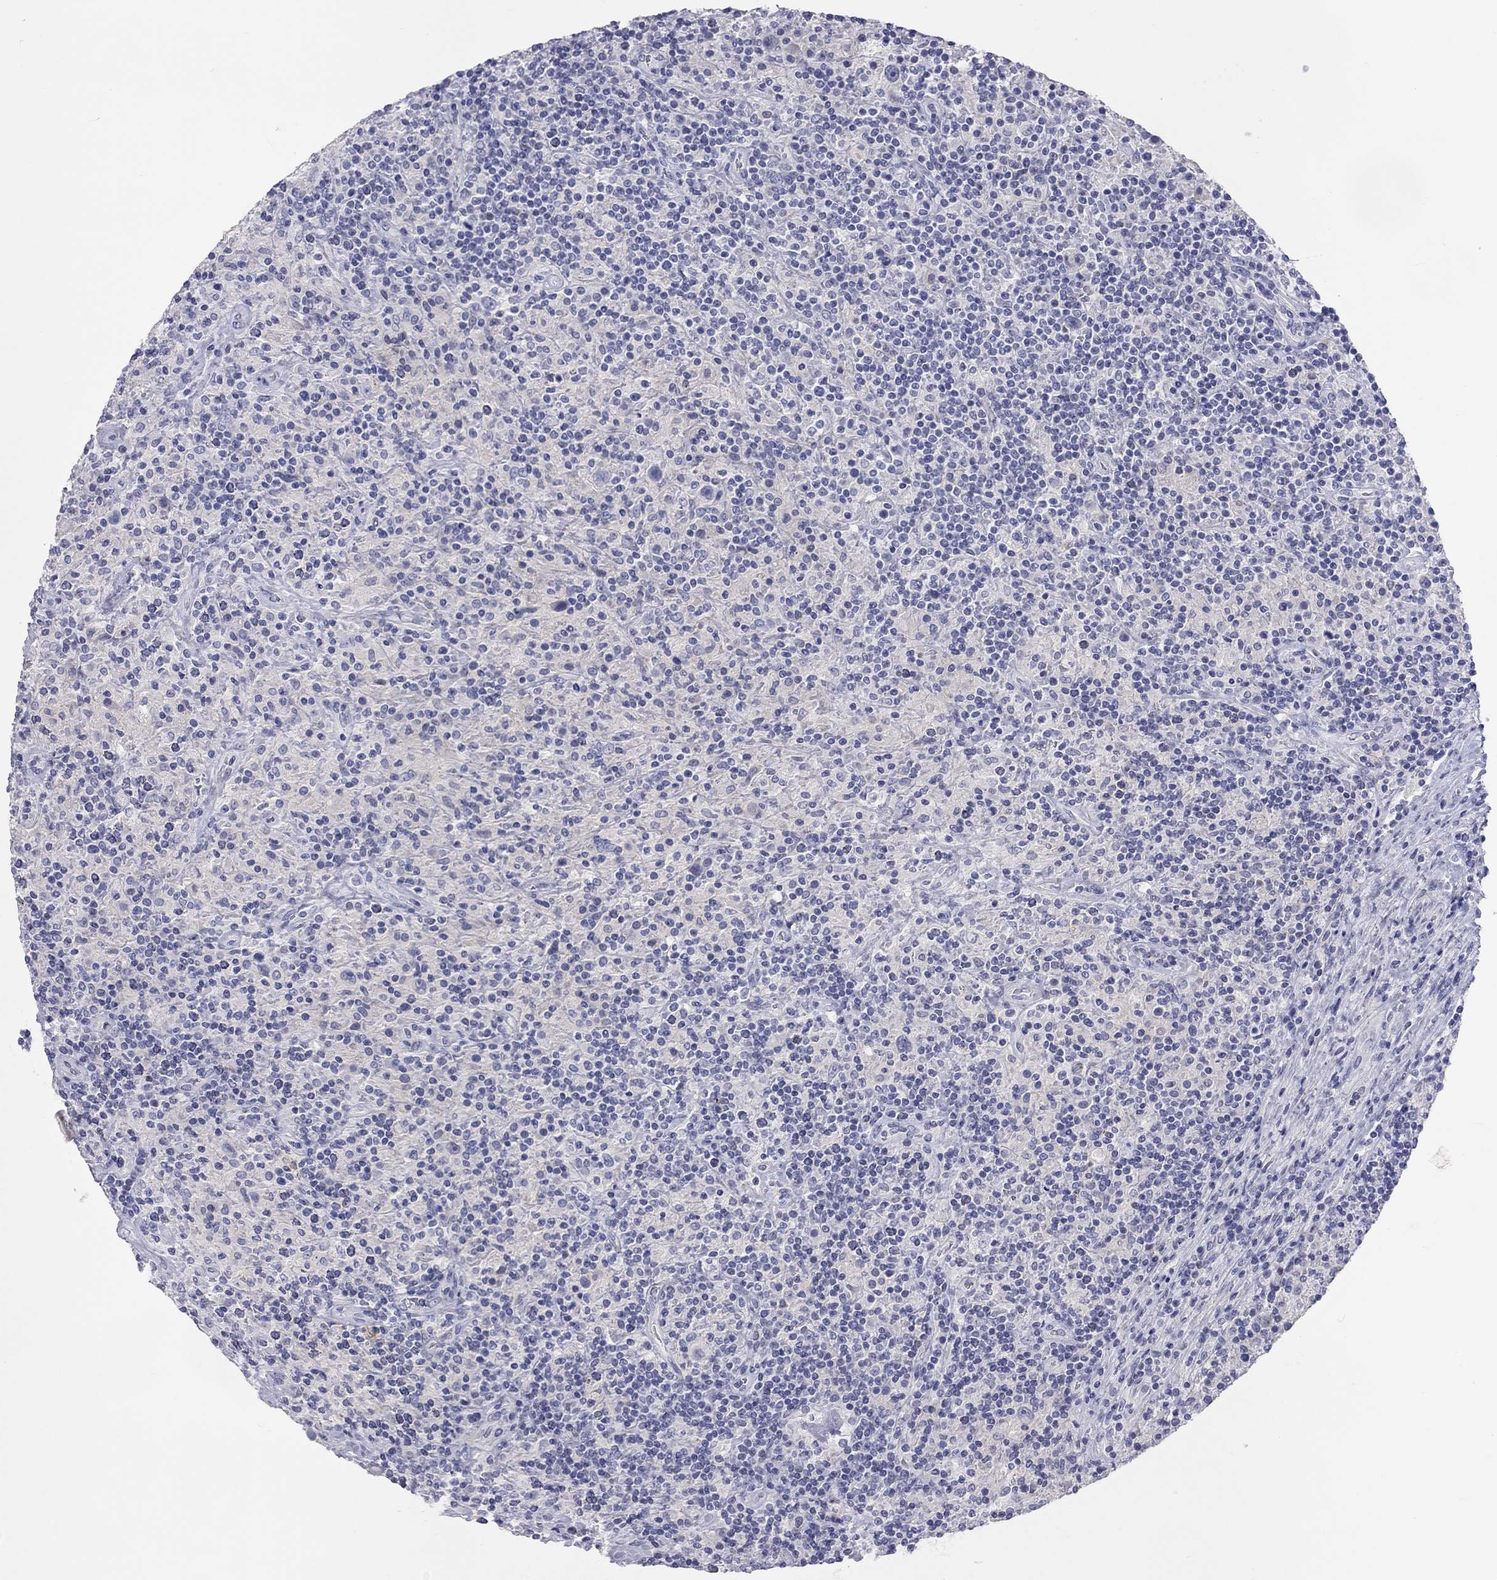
{"staining": {"intensity": "negative", "quantity": "none", "location": "none"}, "tissue": "lymphoma", "cell_type": "Tumor cells", "image_type": "cancer", "snomed": [{"axis": "morphology", "description": "Hodgkin's disease, NOS"}, {"axis": "topography", "description": "Lymph node"}], "caption": "Micrograph shows no protein positivity in tumor cells of lymphoma tissue.", "gene": "ST7L", "patient": {"sex": "male", "age": 70}}